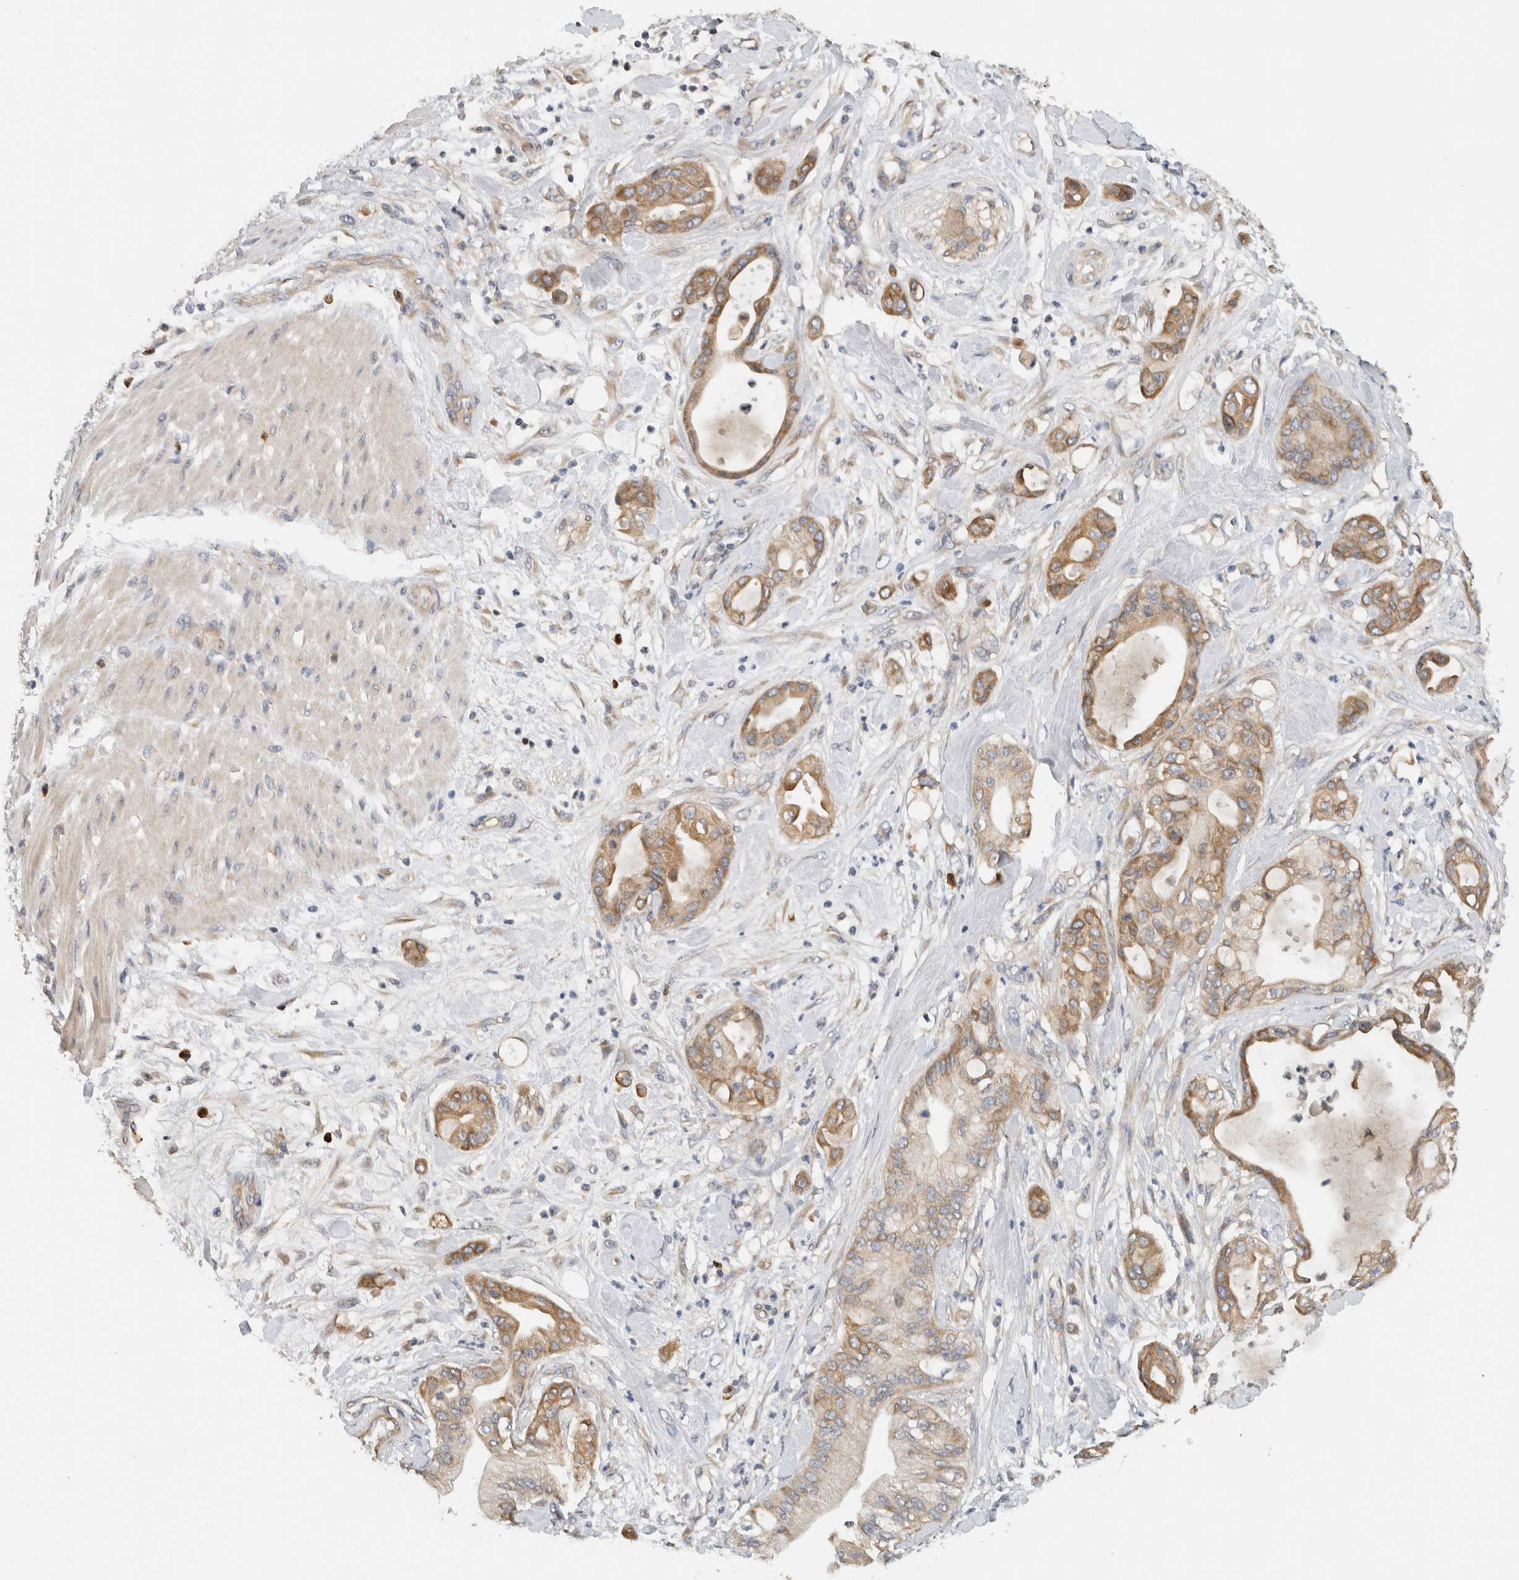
{"staining": {"intensity": "moderate", "quantity": ">75%", "location": "cytoplasmic/membranous"}, "tissue": "pancreatic cancer", "cell_type": "Tumor cells", "image_type": "cancer", "snomed": [{"axis": "morphology", "description": "Adenocarcinoma, NOS"}, {"axis": "morphology", "description": "Adenocarcinoma, metastatic, NOS"}, {"axis": "topography", "description": "Lymph node"}, {"axis": "topography", "description": "Pancreas"}, {"axis": "topography", "description": "Duodenum"}], "caption": "Tumor cells show medium levels of moderate cytoplasmic/membranous staining in about >75% of cells in human pancreatic cancer (adenocarcinoma).", "gene": "PUM1", "patient": {"sex": "female", "age": 64}}